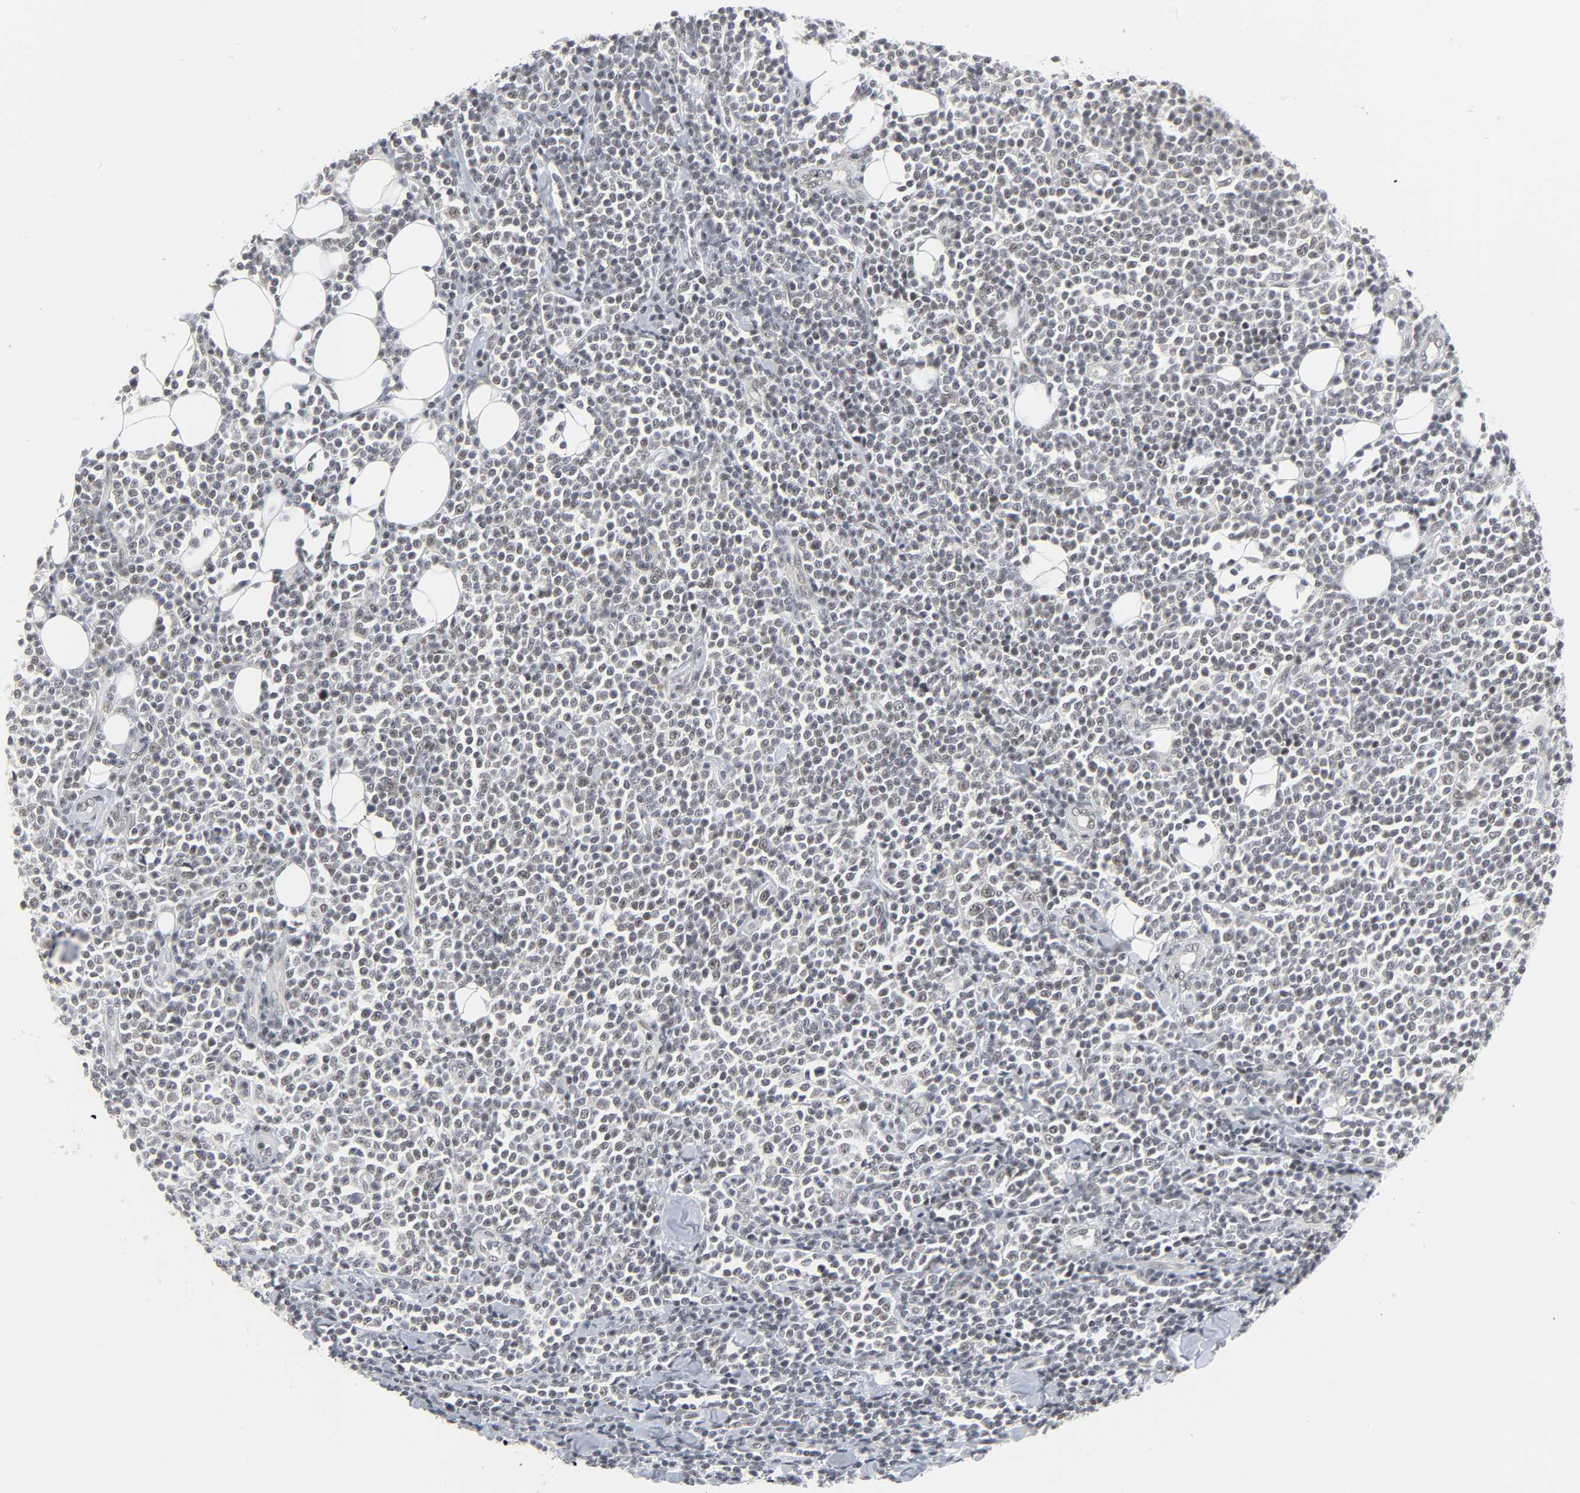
{"staining": {"intensity": "weak", "quantity": "<25%", "location": "nuclear"}, "tissue": "lymphoma", "cell_type": "Tumor cells", "image_type": "cancer", "snomed": [{"axis": "morphology", "description": "Malignant lymphoma, non-Hodgkin's type, Low grade"}, {"axis": "topography", "description": "Soft tissue"}], "caption": "The photomicrograph displays no staining of tumor cells in lymphoma. (DAB immunohistochemistry (IHC), high magnification).", "gene": "MUC1", "patient": {"sex": "male", "age": 92}}